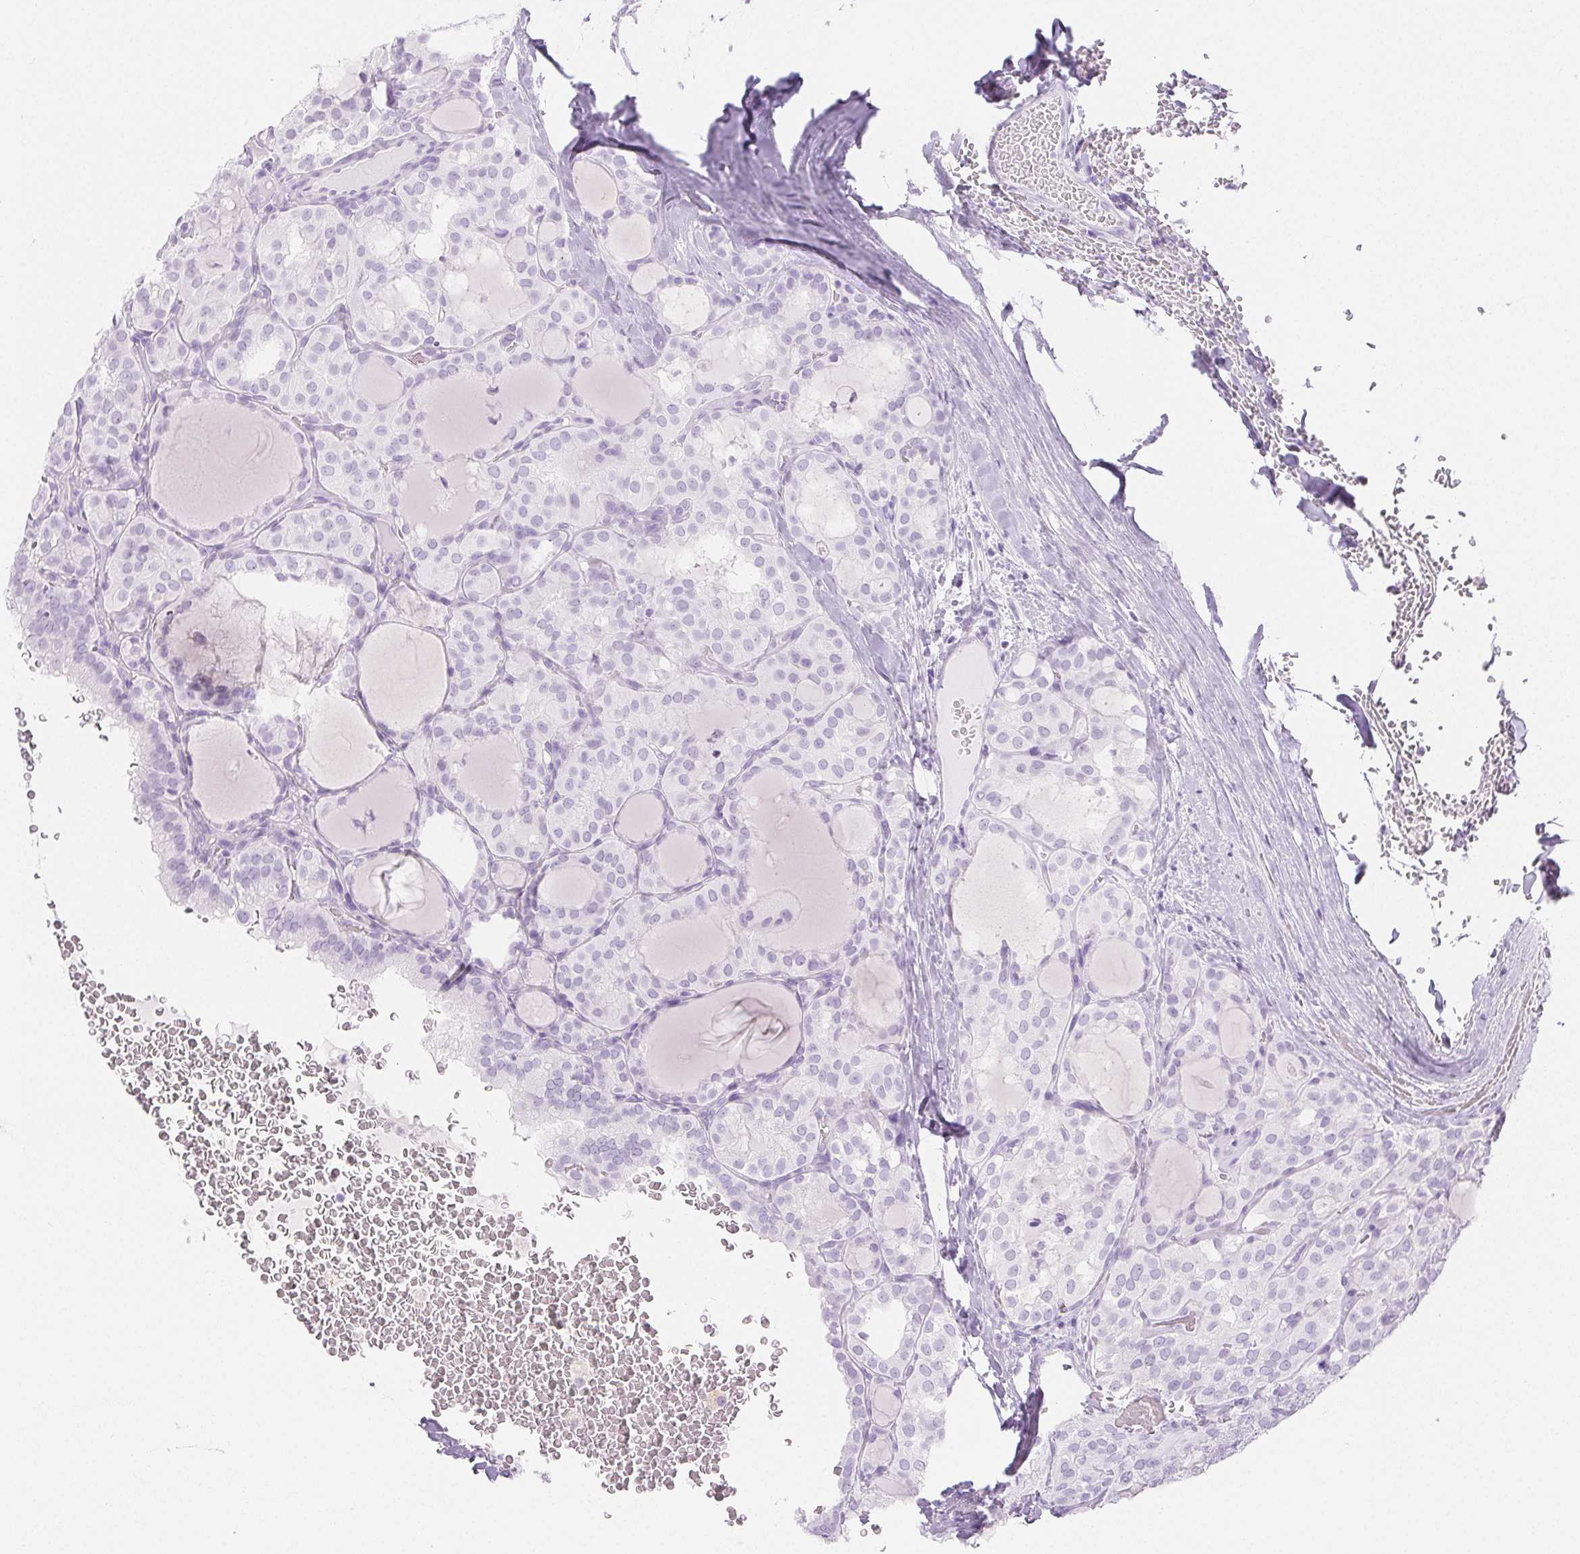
{"staining": {"intensity": "negative", "quantity": "none", "location": "none"}, "tissue": "thyroid cancer", "cell_type": "Tumor cells", "image_type": "cancer", "snomed": [{"axis": "morphology", "description": "Papillary adenocarcinoma, NOS"}, {"axis": "topography", "description": "Thyroid gland"}], "caption": "This is an immunohistochemistry (IHC) image of thyroid cancer (papillary adenocarcinoma). There is no expression in tumor cells.", "gene": "SPRR3", "patient": {"sex": "male", "age": 20}}